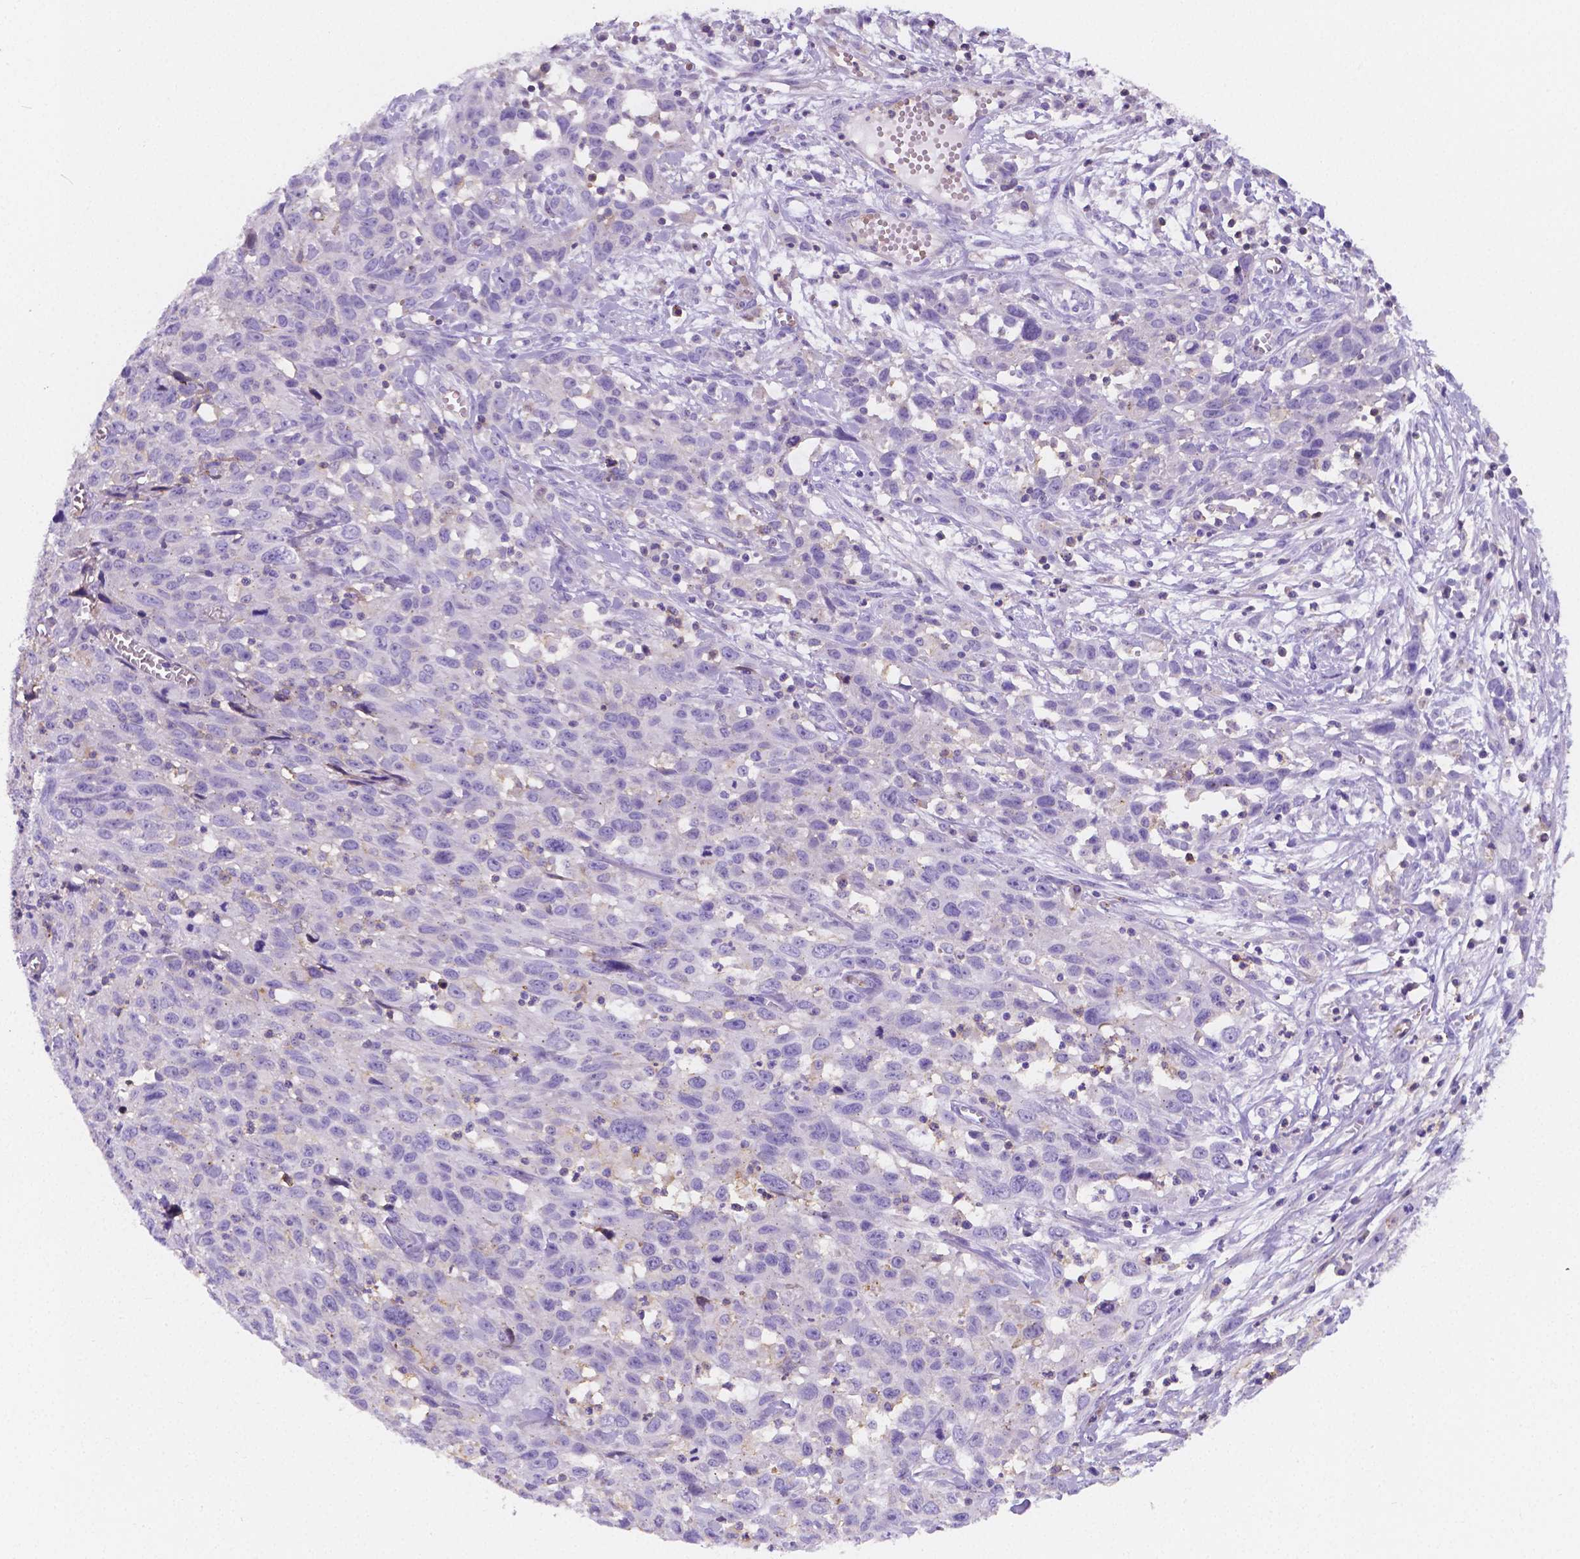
{"staining": {"intensity": "negative", "quantity": "none", "location": "none"}, "tissue": "cervical cancer", "cell_type": "Tumor cells", "image_type": "cancer", "snomed": [{"axis": "morphology", "description": "Squamous cell carcinoma, NOS"}, {"axis": "topography", "description": "Cervix"}], "caption": "Tumor cells are negative for protein expression in human cervical squamous cell carcinoma.", "gene": "GABRD", "patient": {"sex": "female", "age": 38}}